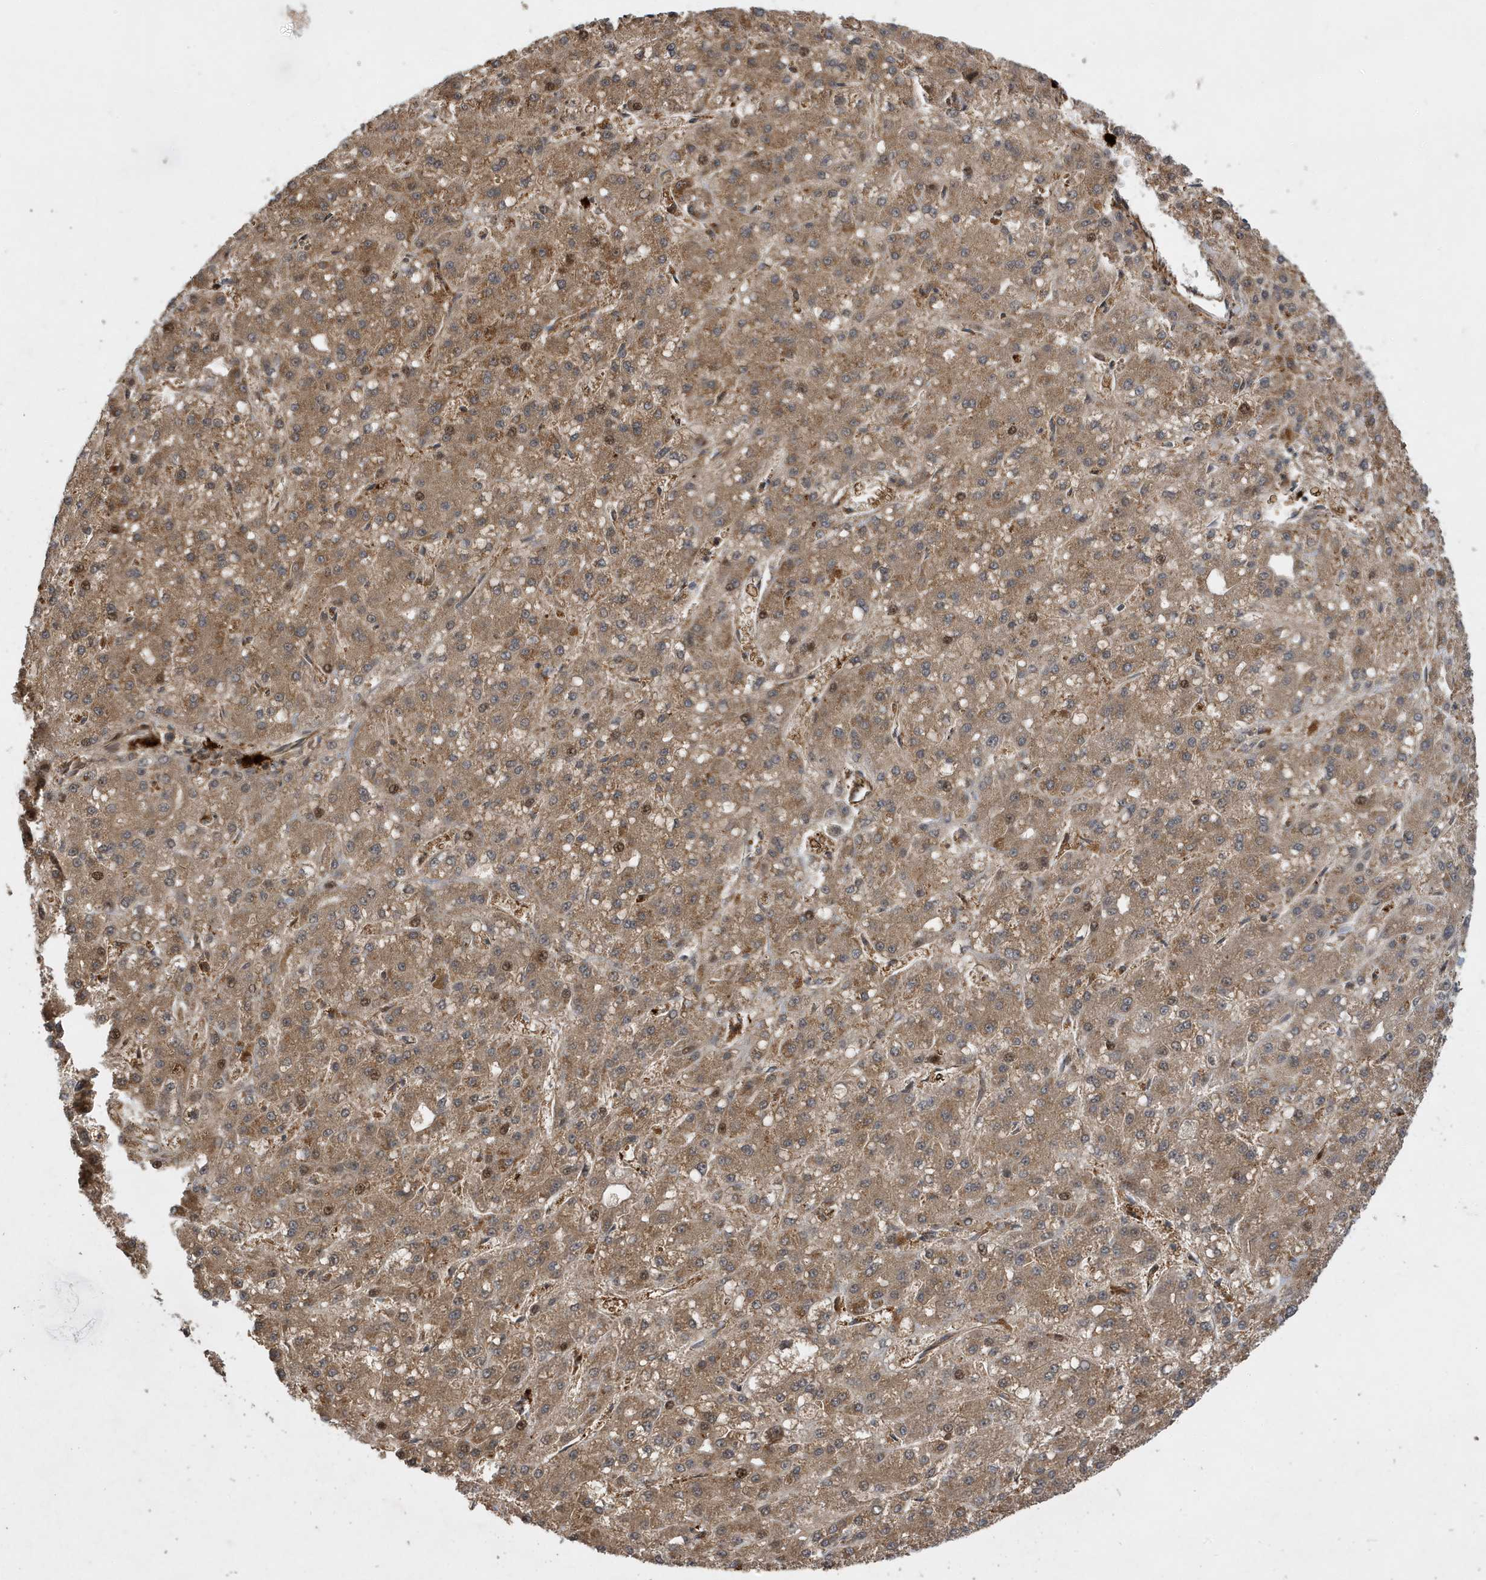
{"staining": {"intensity": "moderate", "quantity": ">75%", "location": "cytoplasmic/membranous"}, "tissue": "liver cancer", "cell_type": "Tumor cells", "image_type": "cancer", "snomed": [{"axis": "morphology", "description": "Carcinoma, Hepatocellular, NOS"}, {"axis": "topography", "description": "Liver"}], "caption": "Hepatocellular carcinoma (liver) stained with a protein marker demonstrates moderate staining in tumor cells.", "gene": "LAPTM4A", "patient": {"sex": "male", "age": 67}}